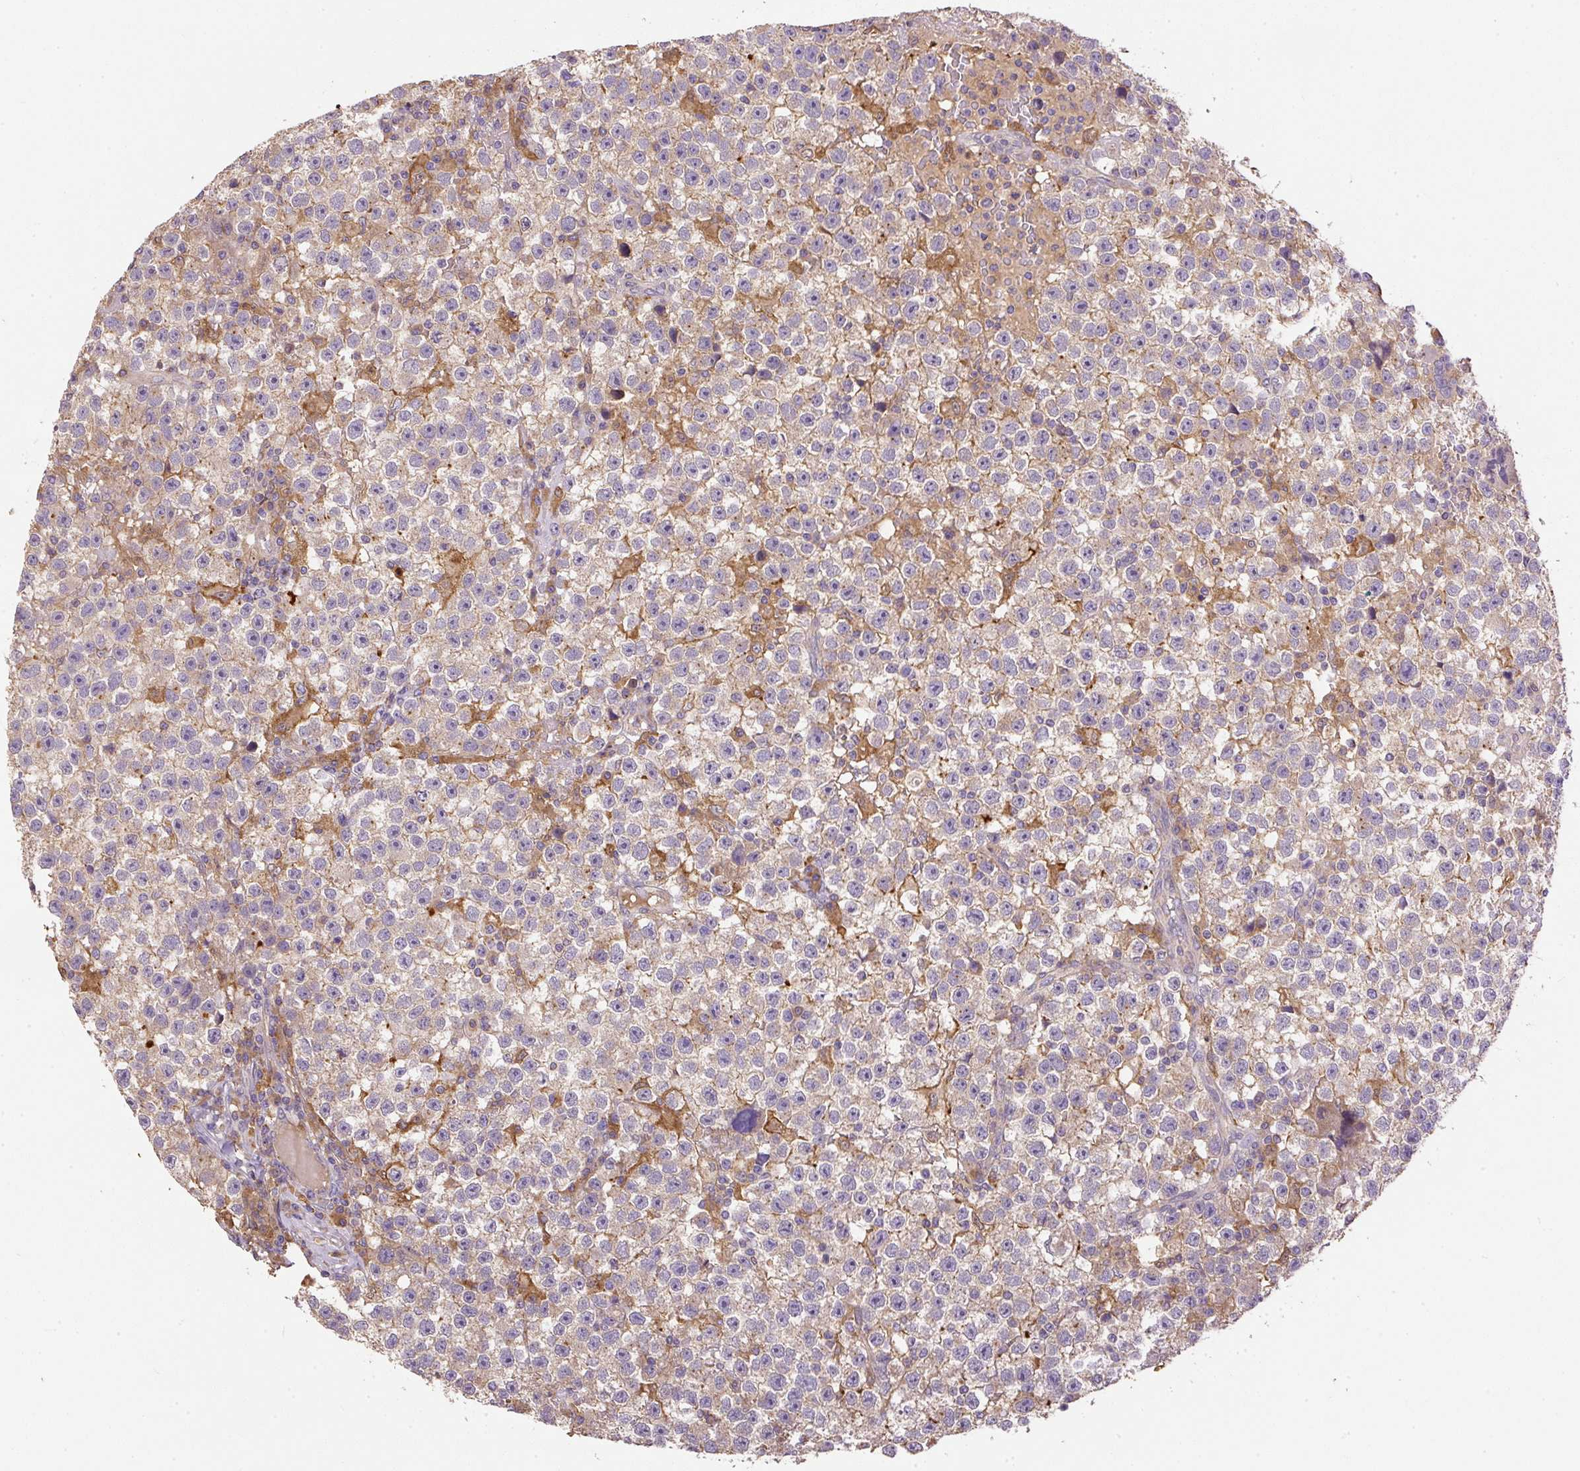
{"staining": {"intensity": "negative", "quantity": "none", "location": "none"}, "tissue": "testis cancer", "cell_type": "Tumor cells", "image_type": "cancer", "snomed": [{"axis": "morphology", "description": "Seminoma, NOS"}, {"axis": "topography", "description": "Testis"}], "caption": "Immunohistochemistry micrograph of seminoma (testis) stained for a protein (brown), which demonstrates no staining in tumor cells.", "gene": "DAPK1", "patient": {"sex": "male", "age": 22}}